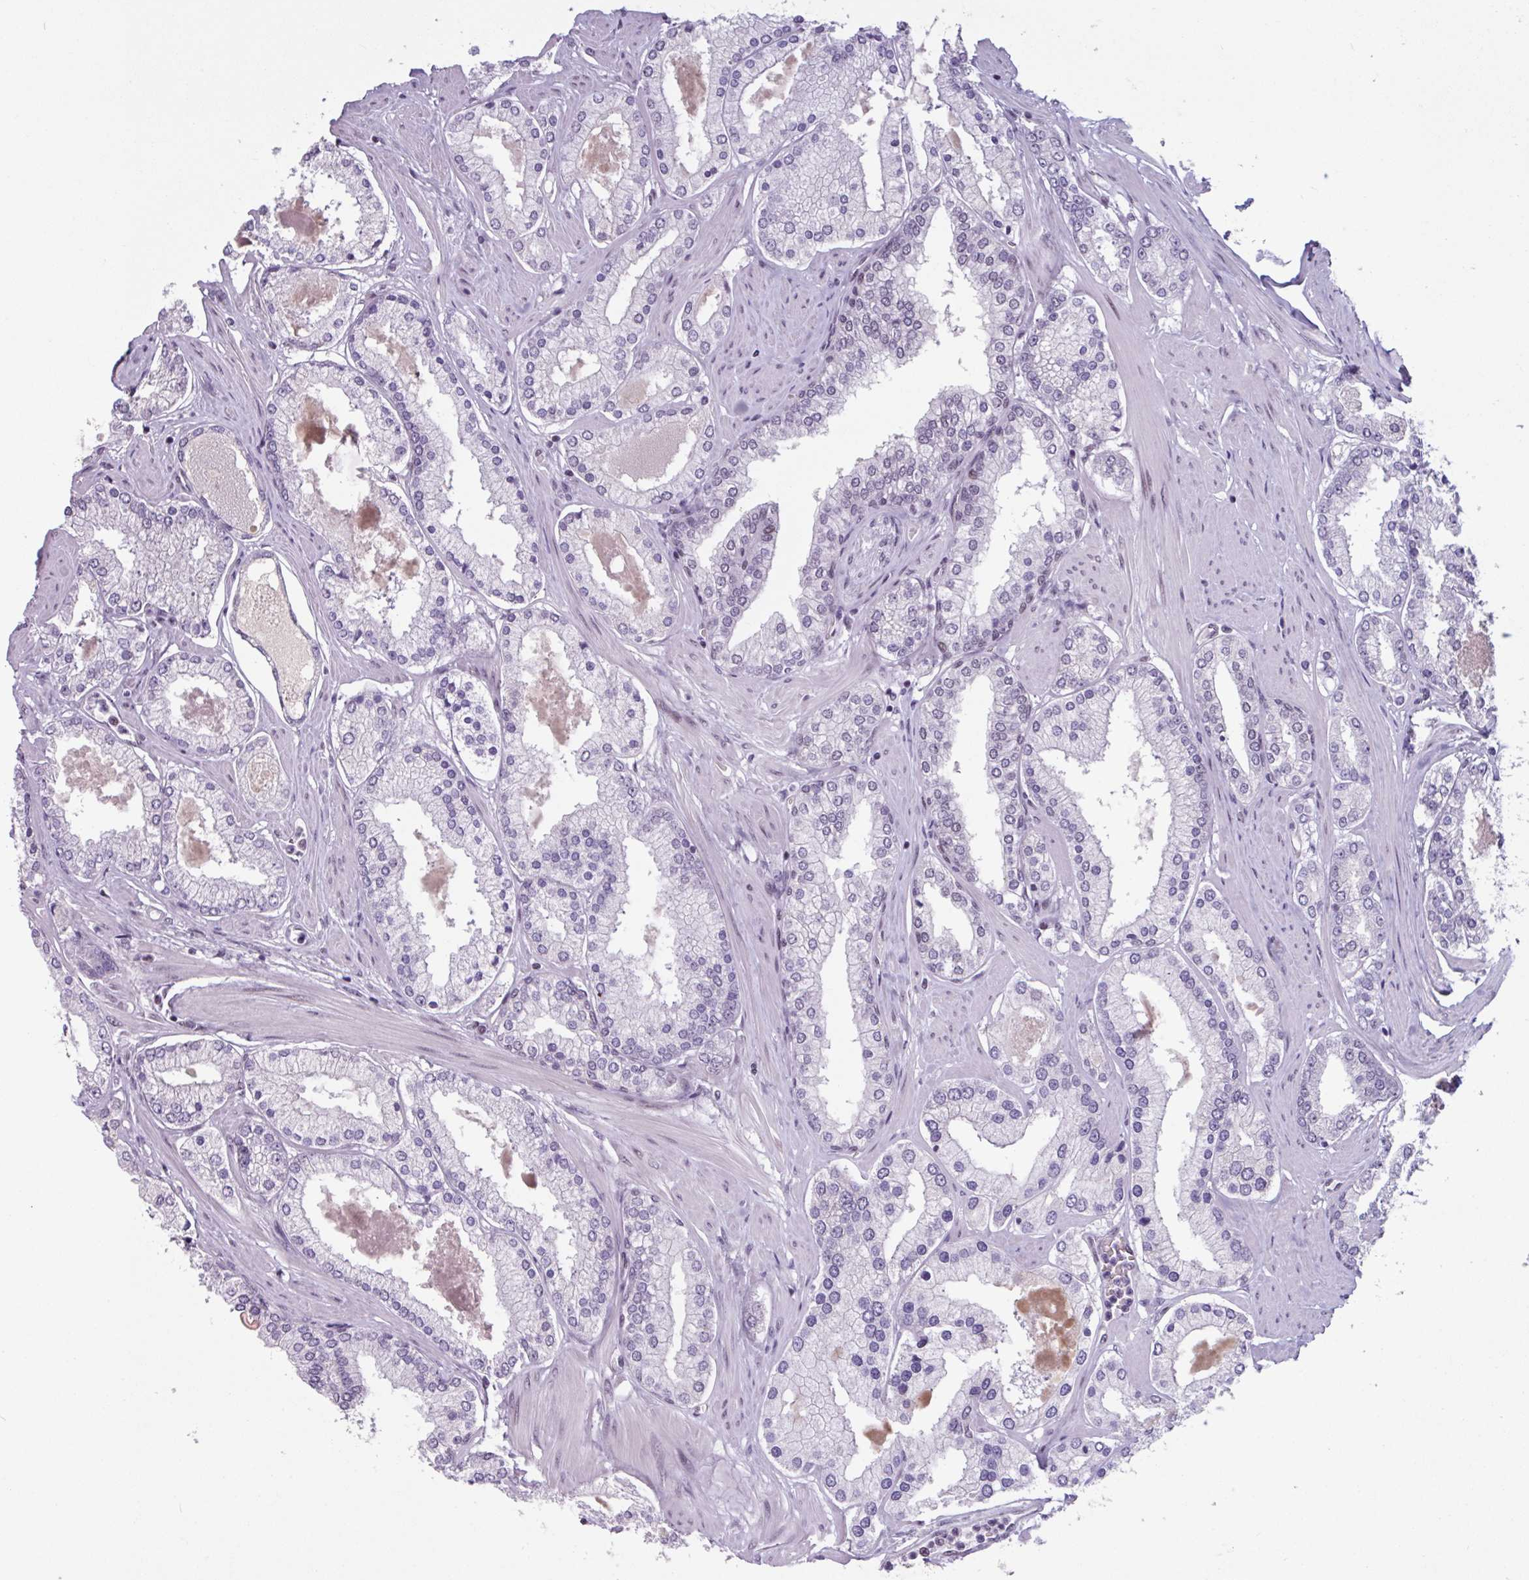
{"staining": {"intensity": "negative", "quantity": "none", "location": "none"}, "tissue": "prostate cancer", "cell_type": "Tumor cells", "image_type": "cancer", "snomed": [{"axis": "morphology", "description": "Adenocarcinoma, Low grade"}, {"axis": "topography", "description": "Prostate"}], "caption": "Tumor cells show no significant protein positivity in prostate adenocarcinoma (low-grade).", "gene": "ZNF575", "patient": {"sex": "male", "age": 42}}